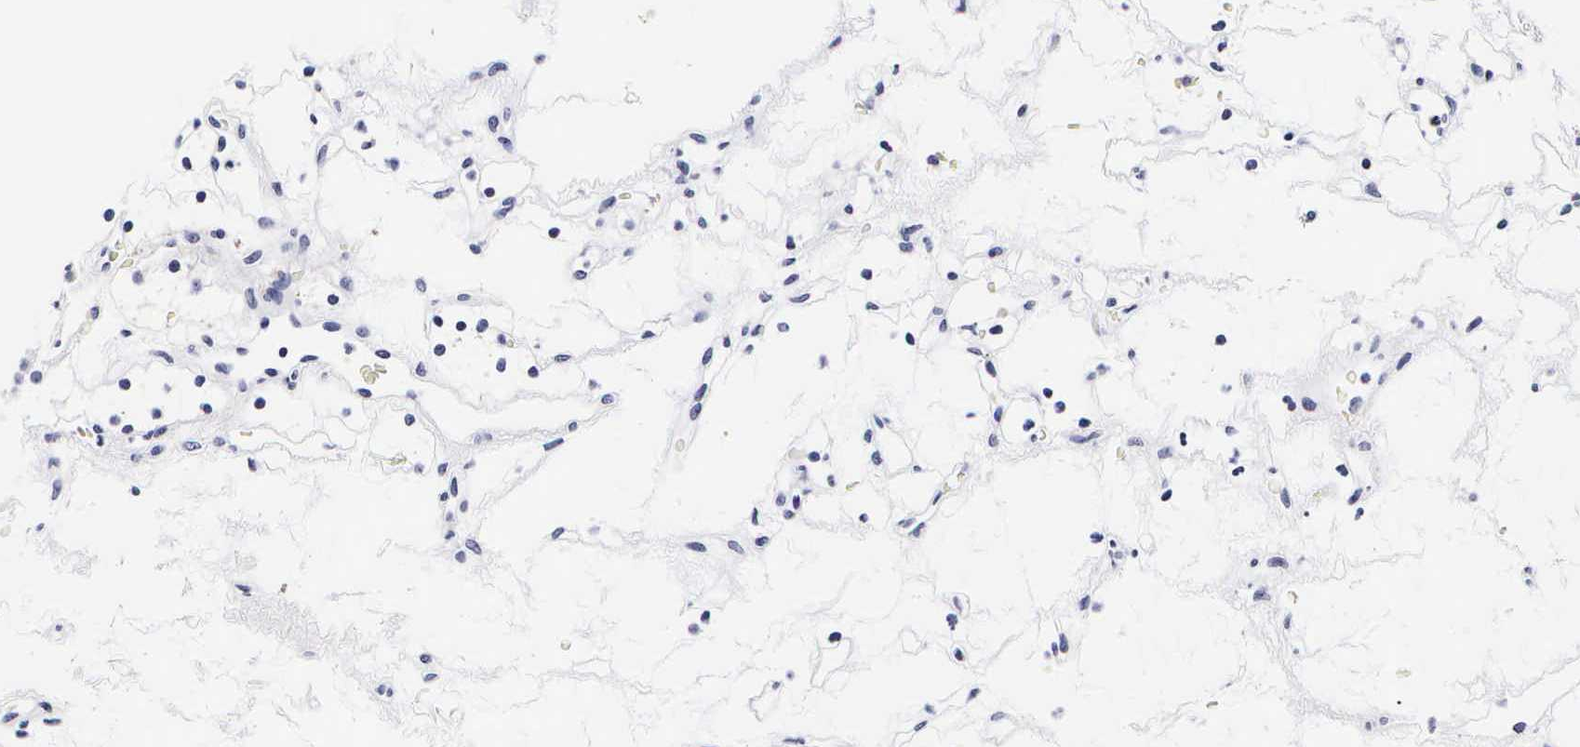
{"staining": {"intensity": "negative", "quantity": "none", "location": "none"}, "tissue": "renal cancer", "cell_type": "Tumor cells", "image_type": "cancer", "snomed": [{"axis": "morphology", "description": "Adenocarcinoma, NOS"}, {"axis": "topography", "description": "Kidney"}], "caption": "An IHC photomicrograph of renal cancer is shown. There is no staining in tumor cells of renal cancer.", "gene": "RNASE6", "patient": {"sex": "female", "age": 60}}